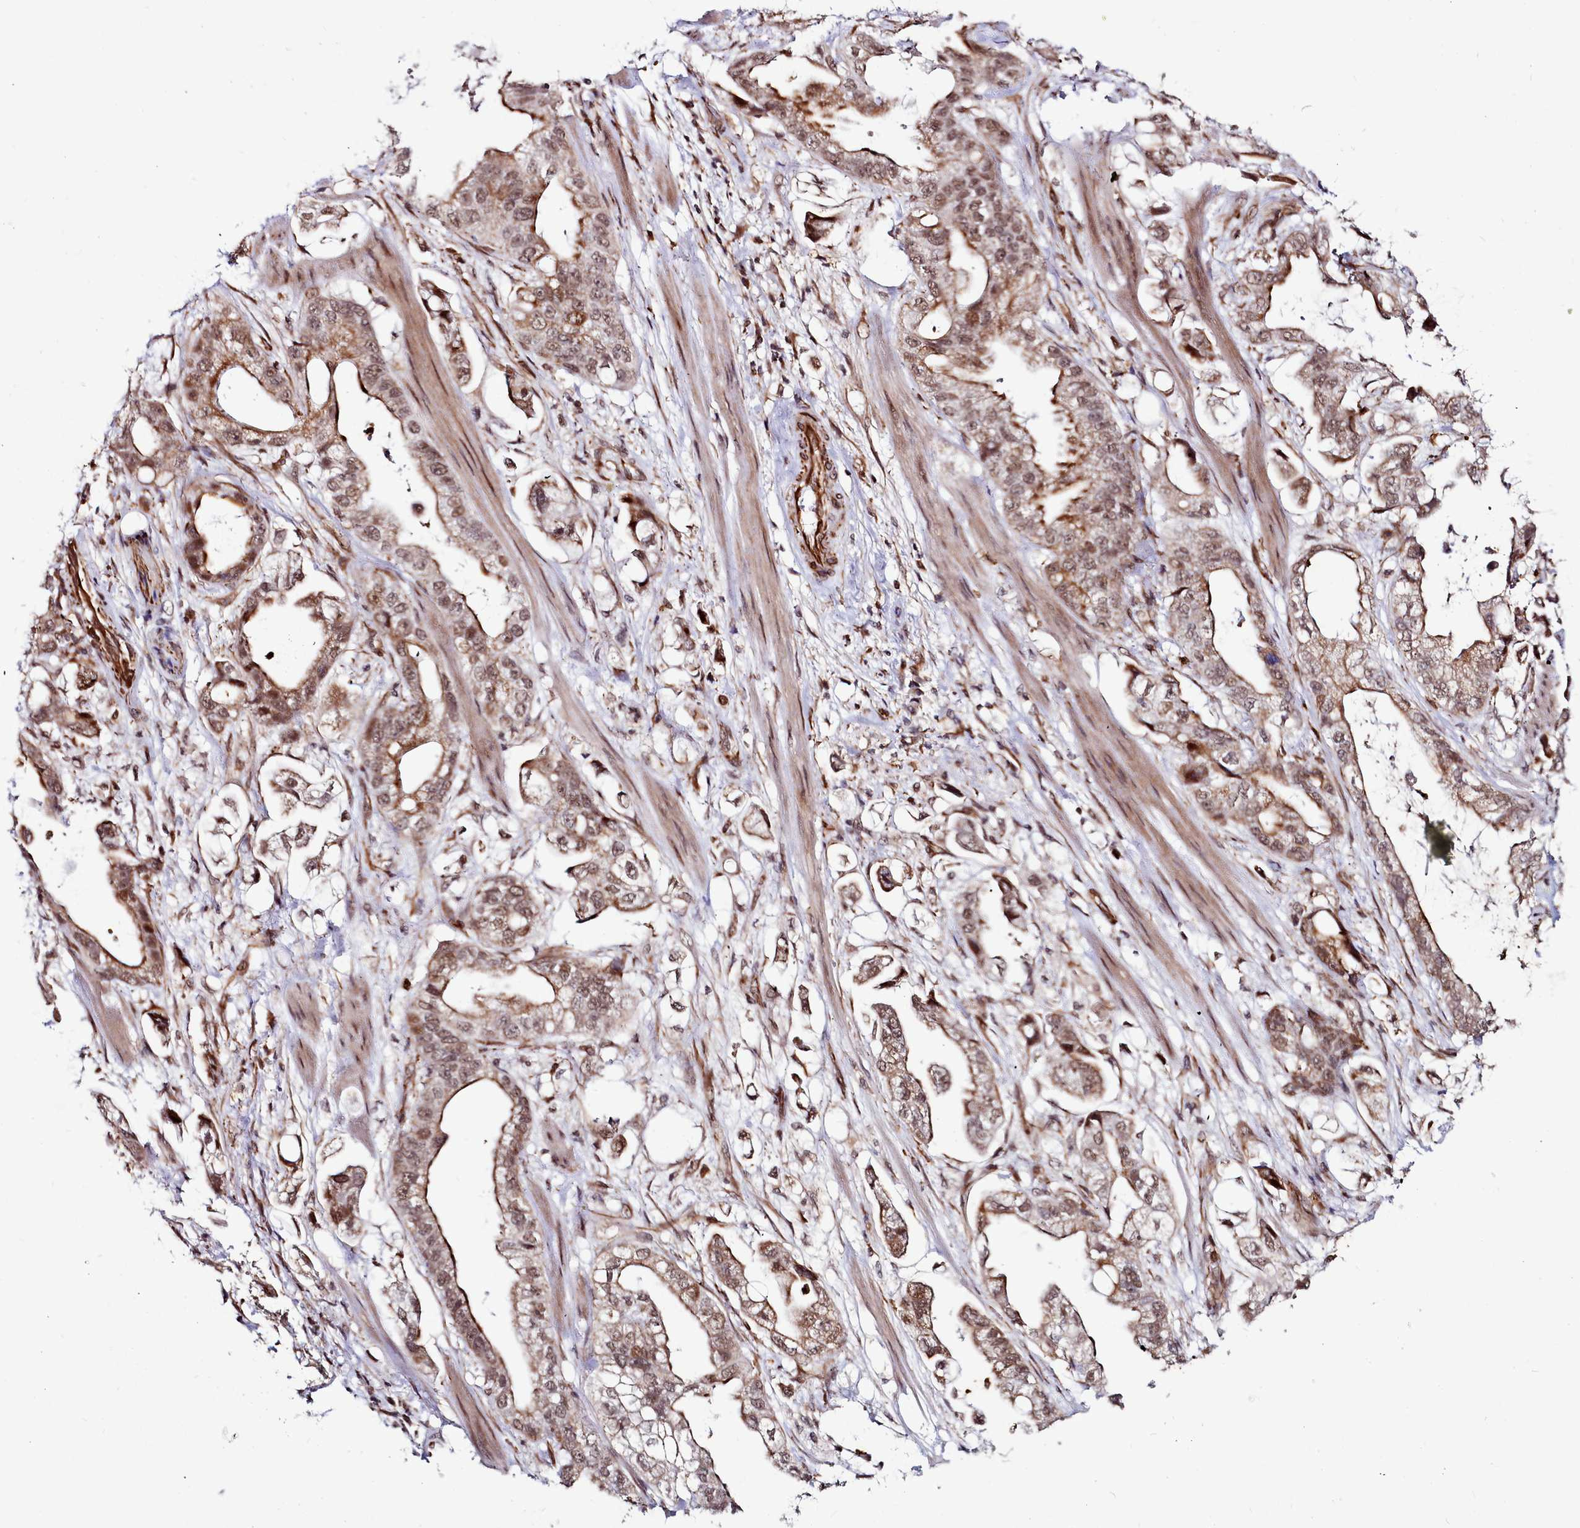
{"staining": {"intensity": "moderate", "quantity": ">75%", "location": "cytoplasmic/membranous,nuclear"}, "tissue": "stomach cancer", "cell_type": "Tumor cells", "image_type": "cancer", "snomed": [{"axis": "morphology", "description": "Adenocarcinoma, NOS"}, {"axis": "topography", "description": "Stomach"}], "caption": "IHC histopathology image of stomach adenocarcinoma stained for a protein (brown), which exhibits medium levels of moderate cytoplasmic/membranous and nuclear expression in approximately >75% of tumor cells.", "gene": "CLK3", "patient": {"sex": "male", "age": 62}}